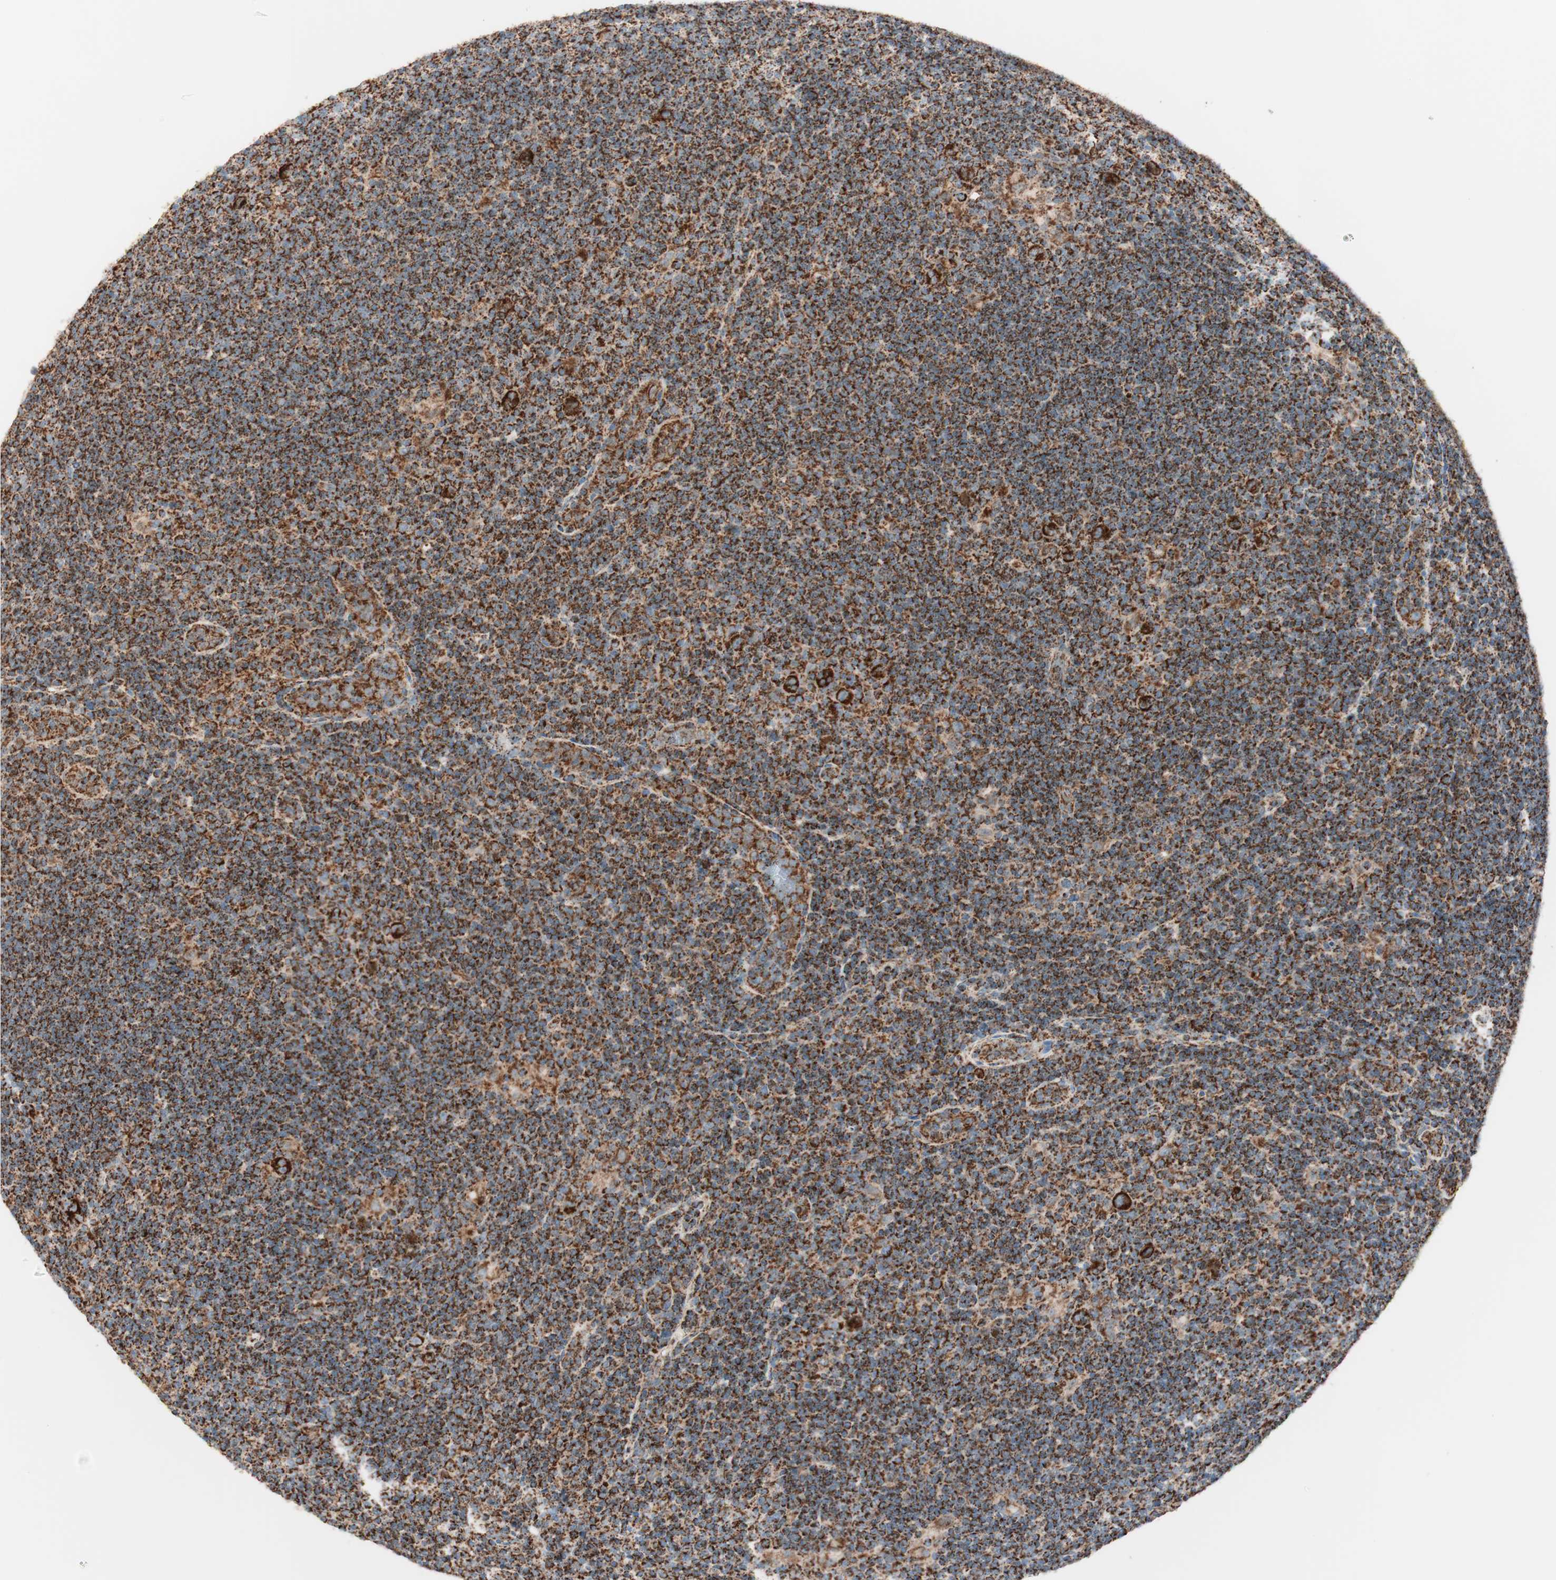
{"staining": {"intensity": "strong", "quantity": ">75%", "location": "cytoplasmic/membranous"}, "tissue": "lymphoma", "cell_type": "Tumor cells", "image_type": "cancer", "snomed": [{"axis": "morphology", "description": "Hodgkin's disease, NOS"}, {"axis": "topography", "description": "Lymph node"}], "caption": "There is high levels of strong cytoplasmic/membranous expression in tumor cells of lymphoma, as demonstrated by immunohistochemical staining (brown color).", "gene": "TOMM22", "patient": {"sex": "female", "age": 57}}